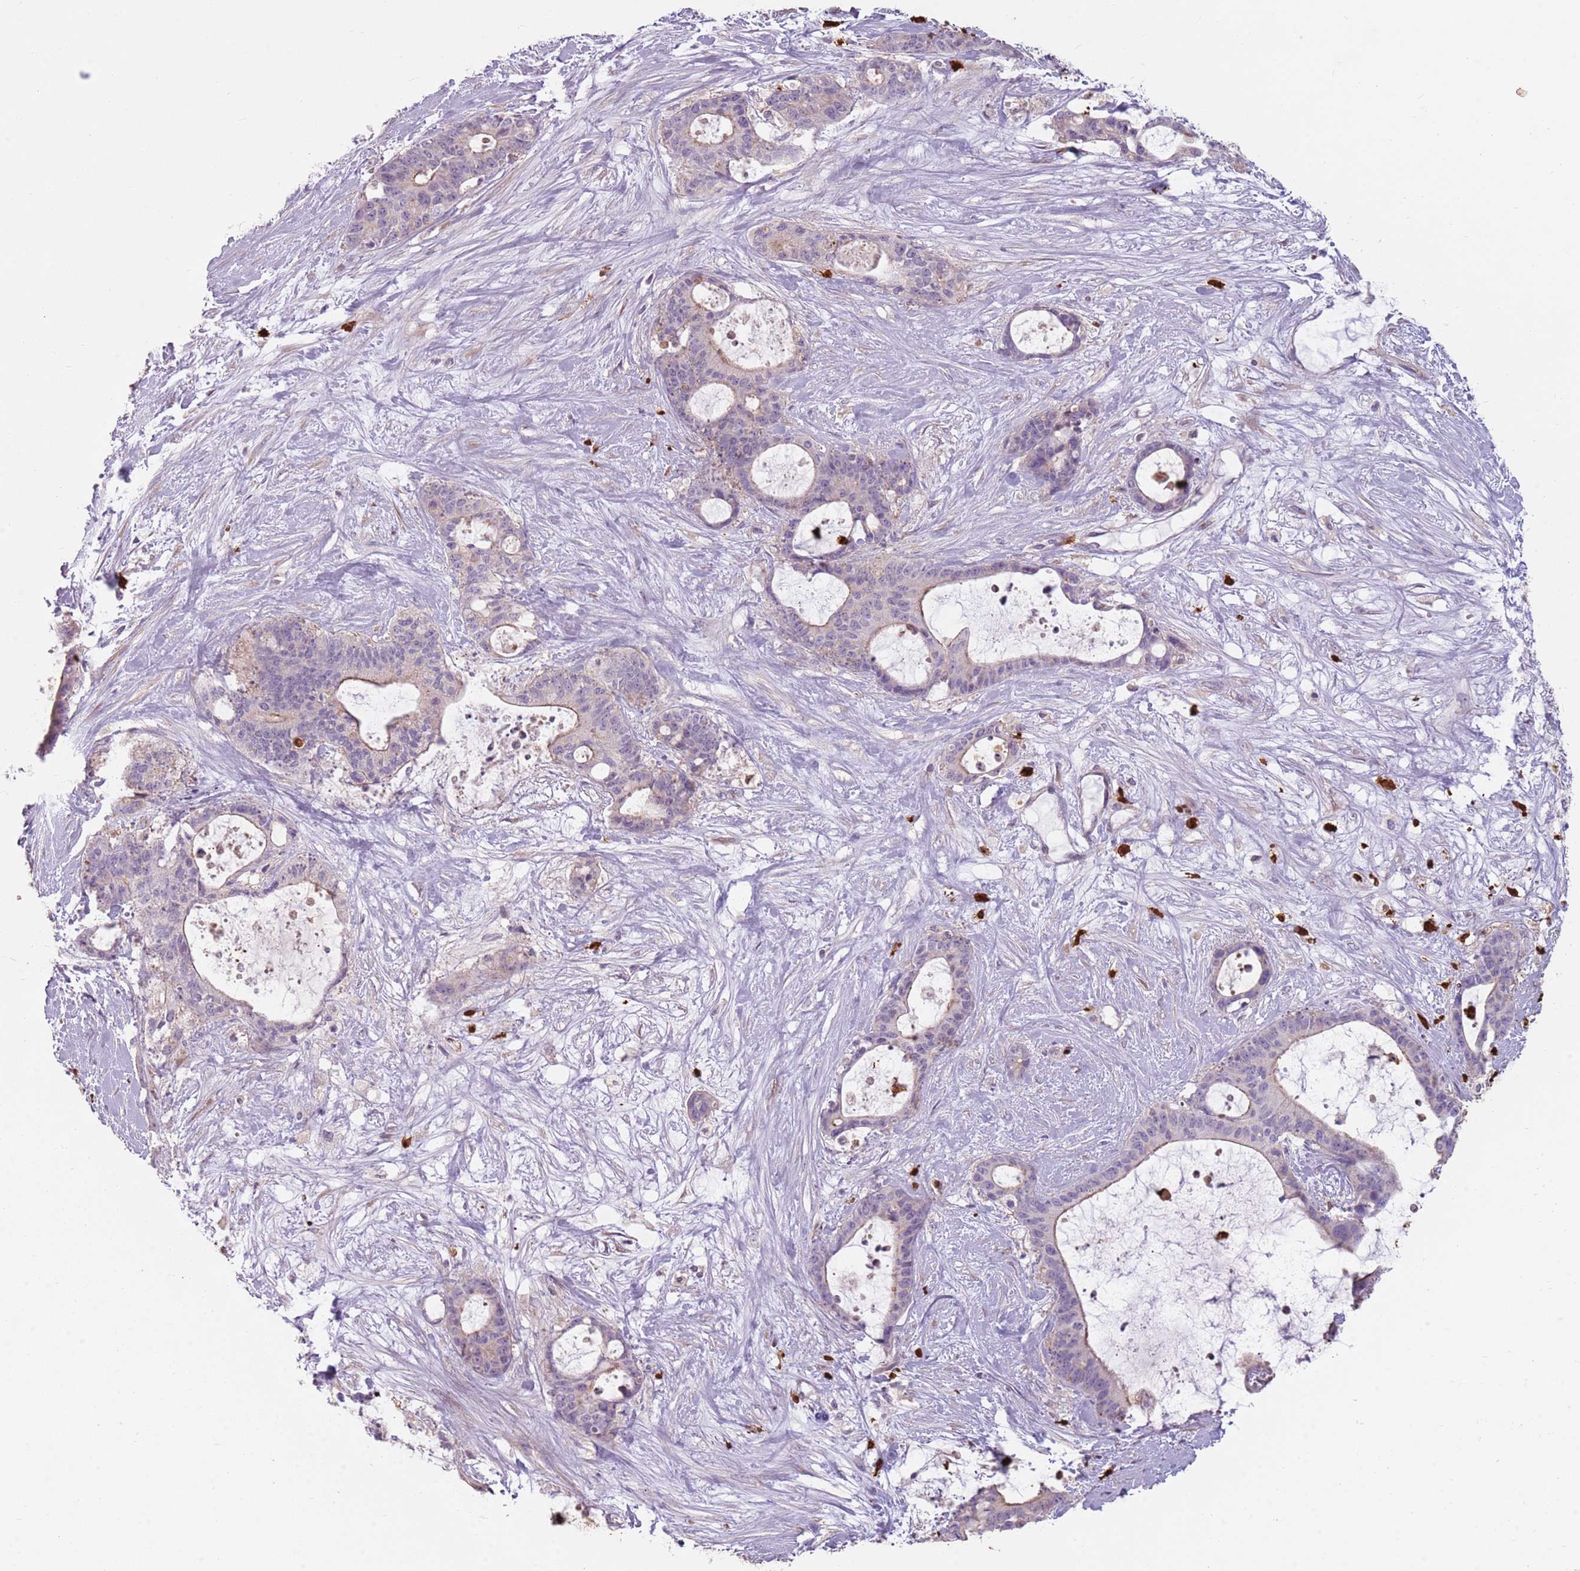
{"staining": {"intensity": "weak", "quantity": "<25%", "location": "cytoplasmic/membranous"}, "tissue": "liver cancer", "cell_type": "Tumor cells", "image_type": "cancer", "snomed": [{"axis": "morphology", "description": "Normal tissue, NOS"}, {"axis": "morphology", "description": "Cholangiocarcinoma"}, {"axis": "topography", "description": "Liver"}, {"axis": "topography", "description": "Peripheral nerve tissue"}], "caption": "Immunohistochemistry histopathology image of human liver cancer (cholangiocarcinoma) stained for a protein (brown), which exhibits no expression in tumor cells.", "gene": "SPAG4", "patient": {"sex": "female", "age": 73}}